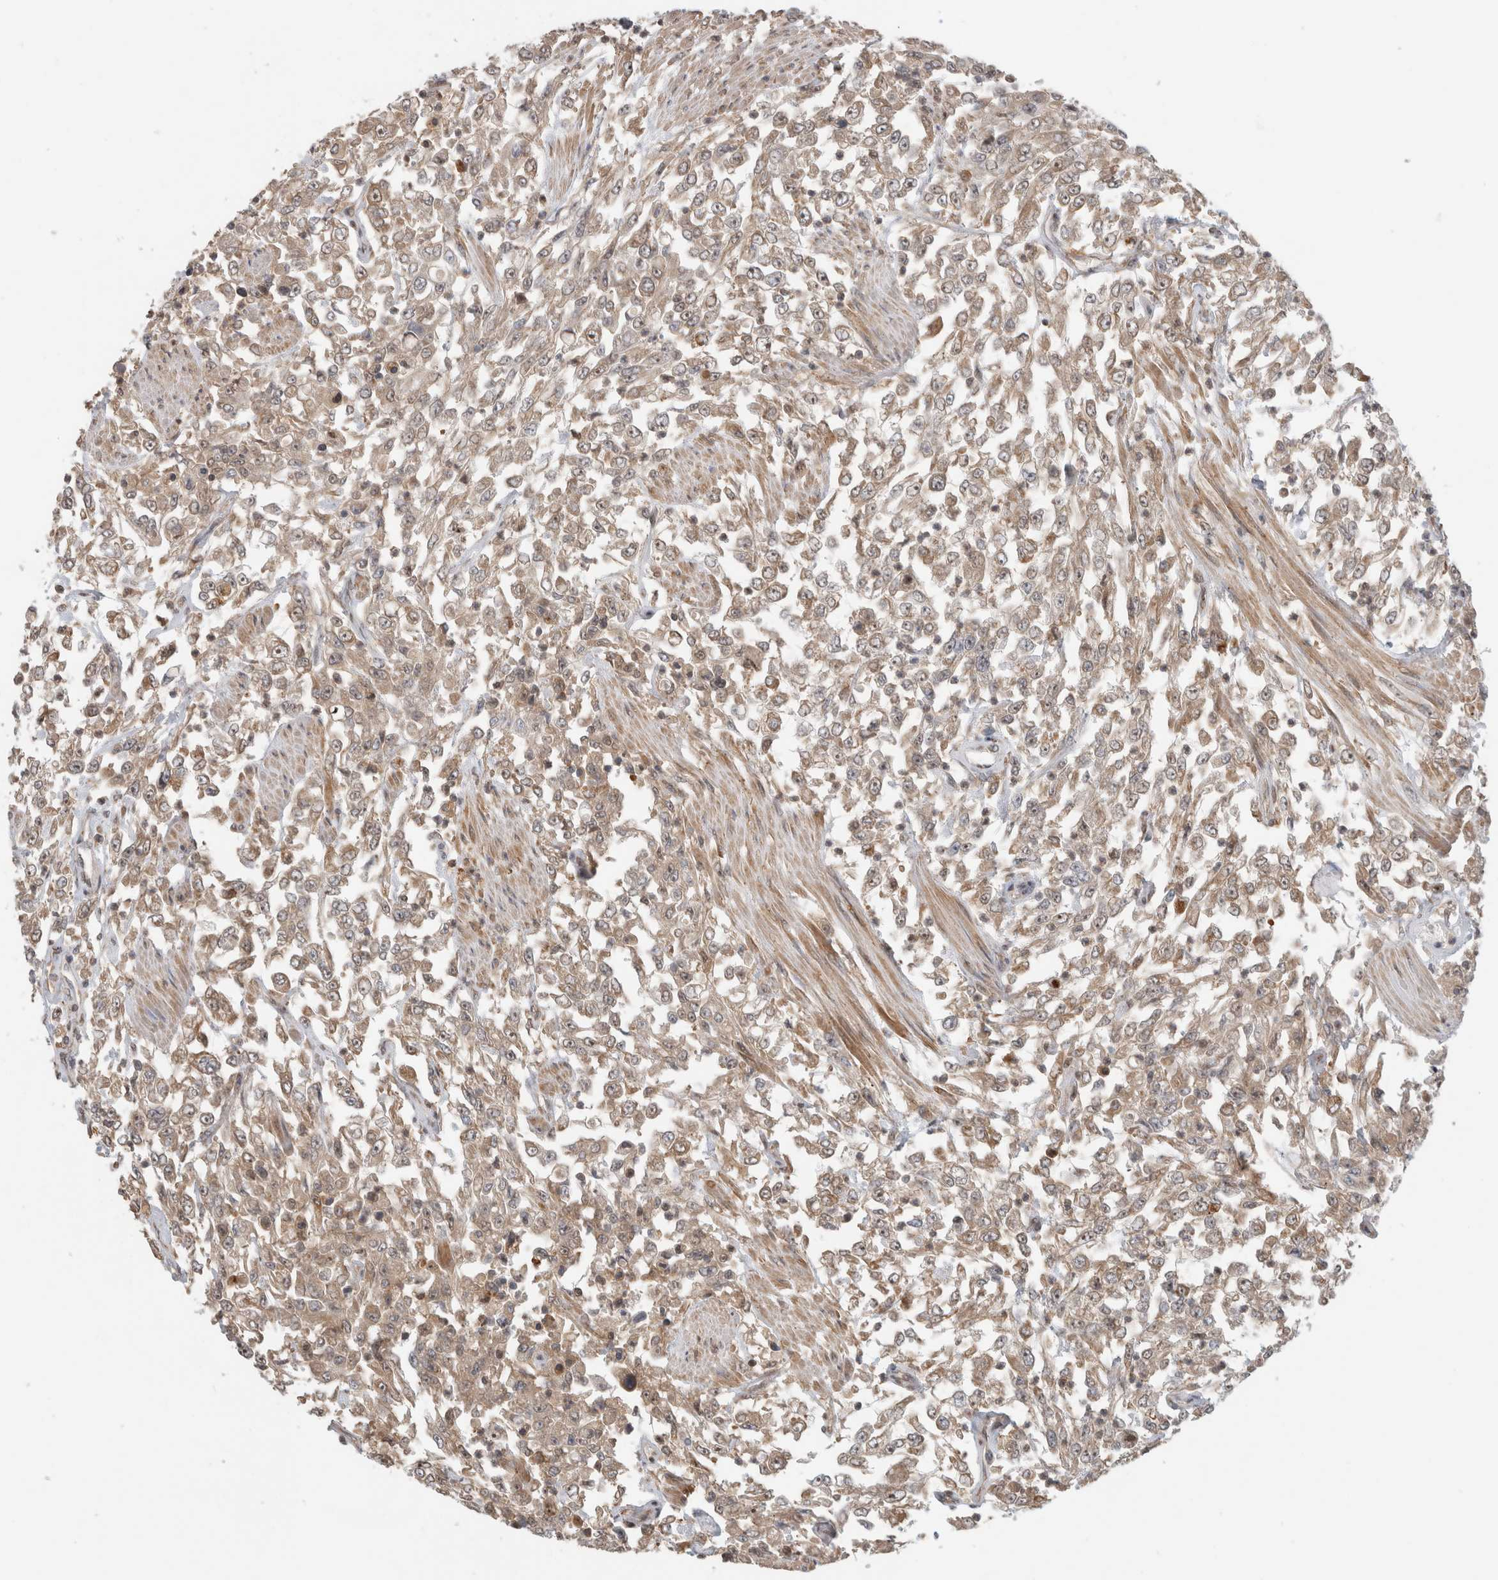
{"staining": {"intensity": "weak", "quantity": ">75%", "location": "cytoplasmic/membranous,nuclear"}, "tissue": "urothelial cancer", "cell_type": "Tumor cells", "image_type": "cancer", "snomed": [{"axis": "morphology", "description": "Urothelial carcinoma, High grade"}, {"axis": "topography", "description": "Urinary bladder"}], "caption": "DAB immunohistochemical staining of human high-grade urothelial carcinoma shows weak cytoplasmic/membranous and nuclear protein staining in approximately >75% of tumor cells.", "gene": "WASF2", "patient": {"sex": "male", "age": 46}}